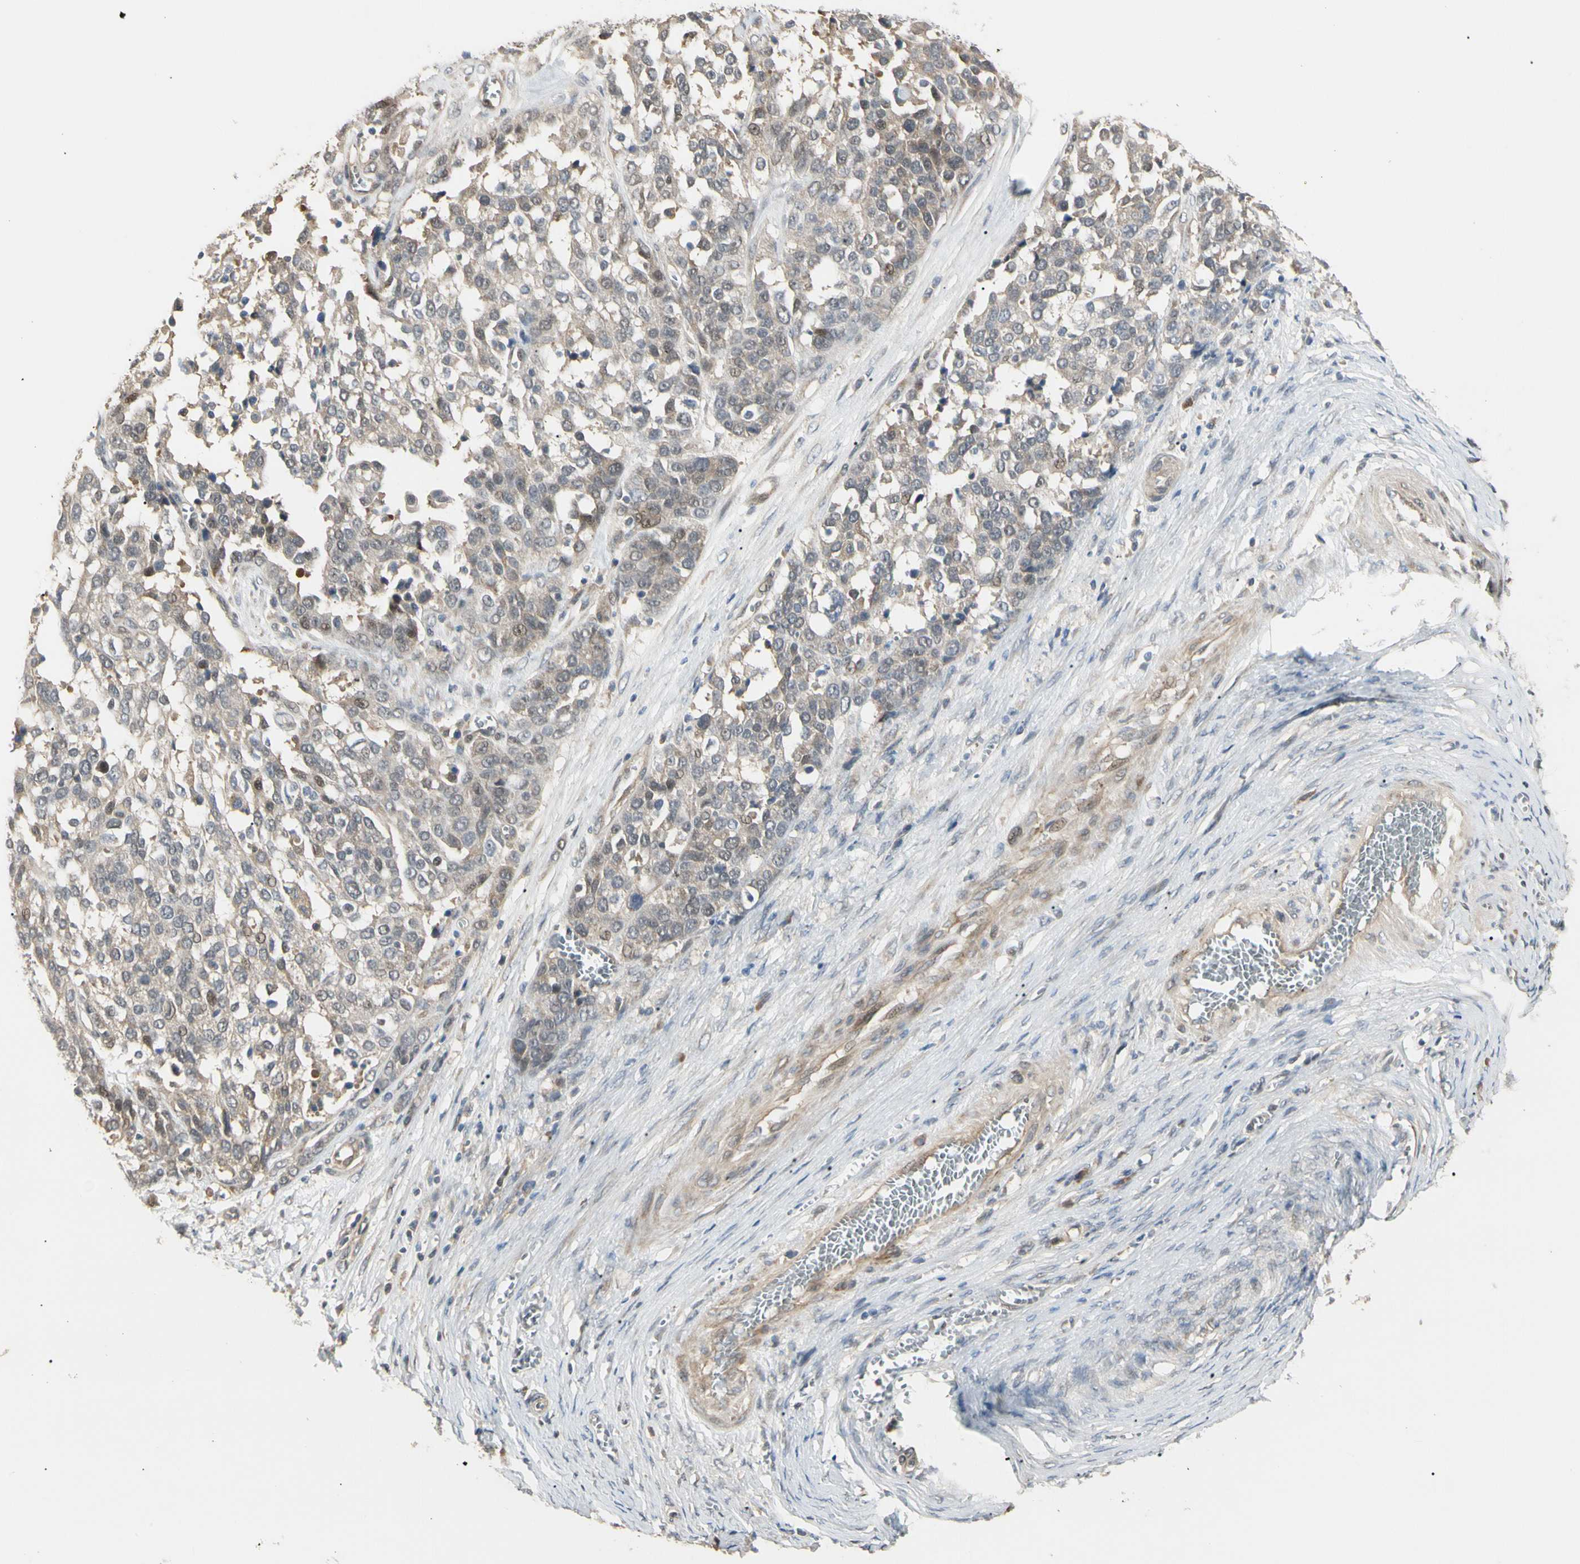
{"staining": {"intensity": "weak", "quantity": "25%-75%", "location": "cytoplasmic/membranous"}, "tissue": "ovarian cancer", "cell_type": "Tumor cells", "image_type": "cancer", "snomed": [{"axis": "morphology", "description": "Cystadenocarcinoma, serous, NOS"}, {"axis": "topography", "description": "Ovary"}], "caption": "Immunohistochemistry (IHC) (DAB (3,3'-diaminobenzidine)) staining of ovarian cancer shows weak cytoplasmic/membranous protein positivity in approximately 25%-75% of tumor cells. (Brightfield microscopy of DAB IHC at high magnification).", "gene": "ATG4C", "patient": {"sex": "female", "age": 44}}